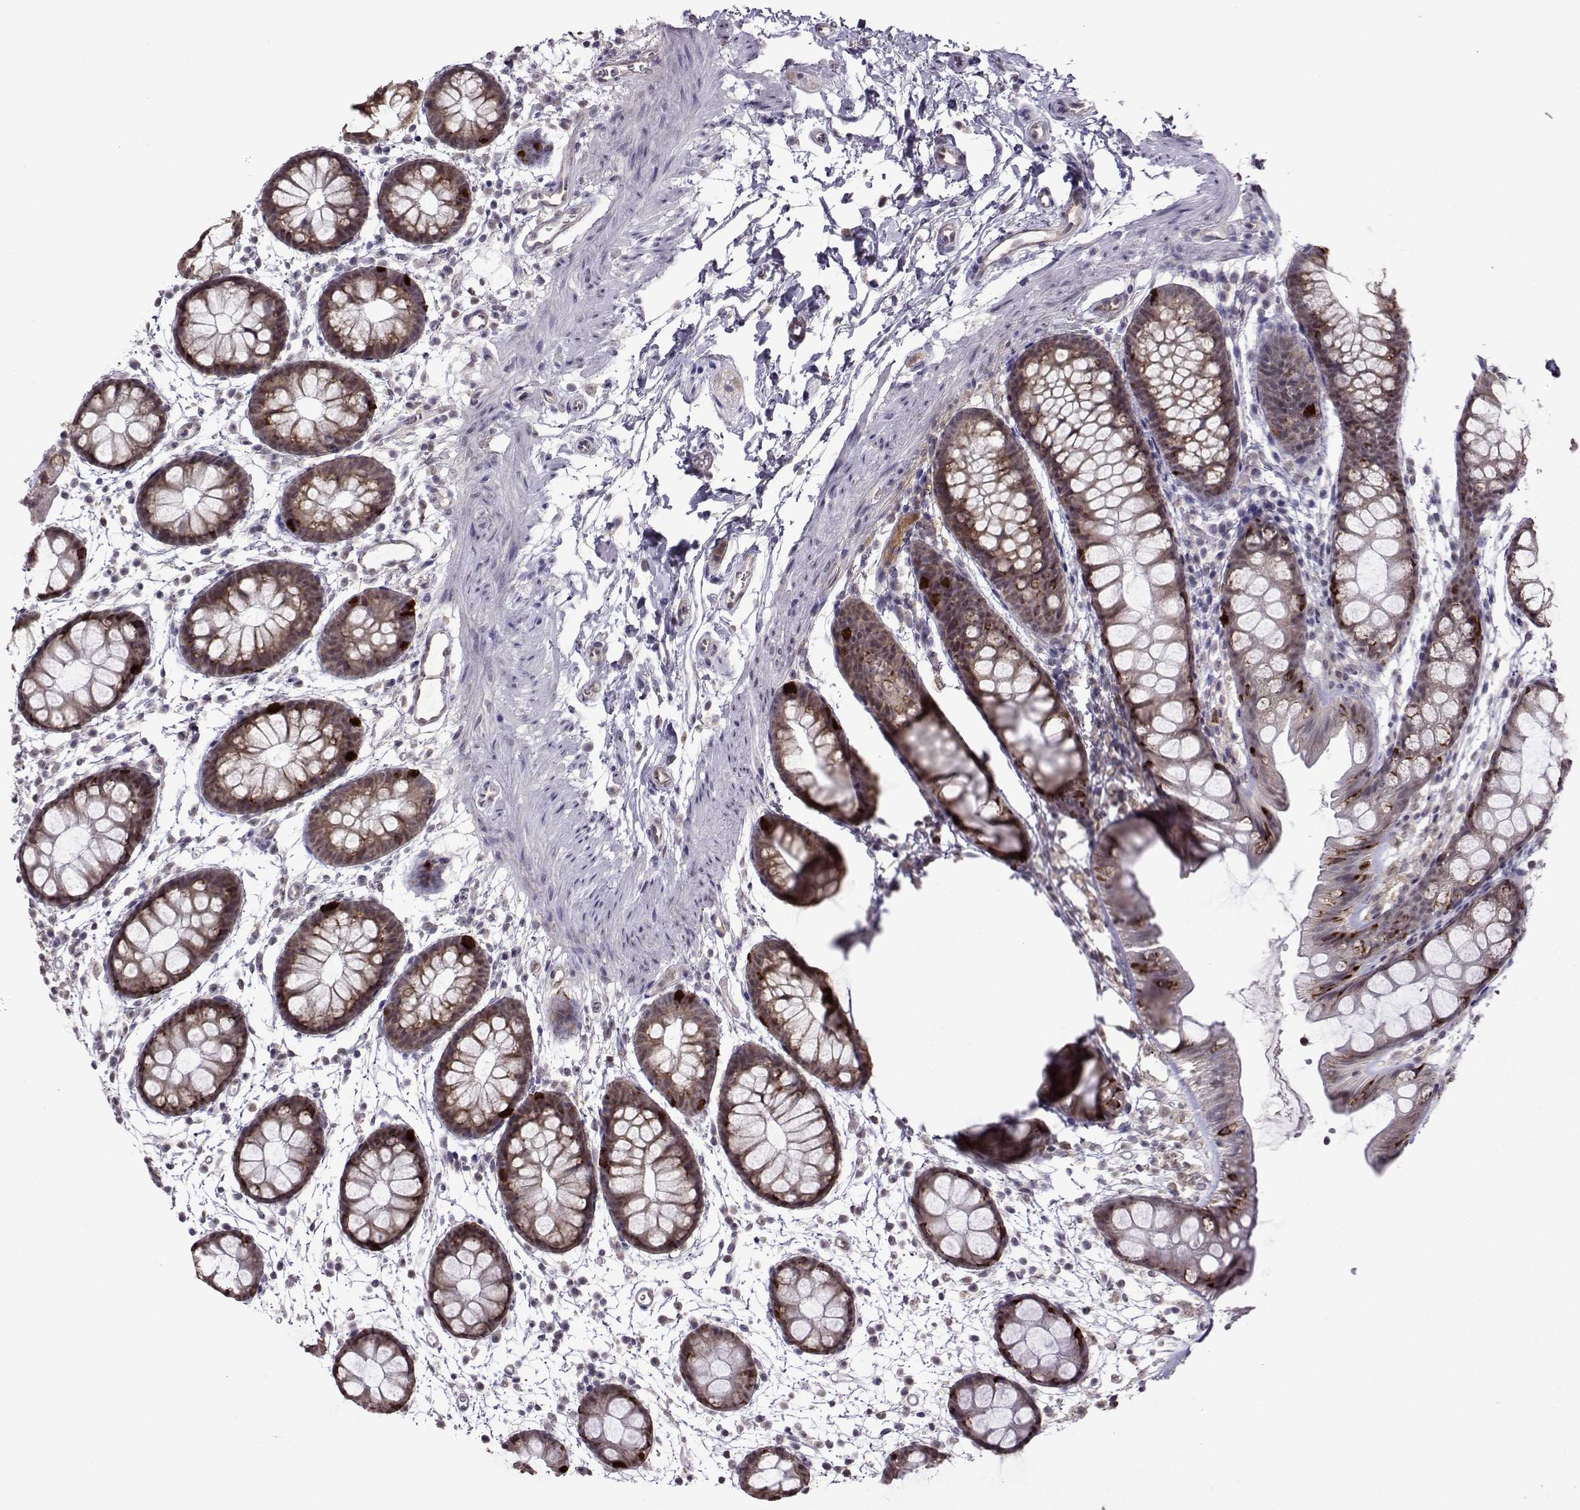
{"staining": {"intensity": "strong", "quantity": "<25%", "location": "cytoplasmic/membranous"}, "tissue": "rectum", "cell_type": "Glandular cells", "image_type": "normal", "snomed": [{"axis": "morphology", "description": "Normal tissue, NOS"}, {"axis": "topography", "description": "Rectum"}], "caption": "Rectum stained with DAB (3,3'-diaminobenzidine) IHC reveals medium levels of strong cytoplasmic/membranous staining in approximately <25% of glandular cells.", "gene": "DDX20", "patient": {"sex": "male", "age": 57}}